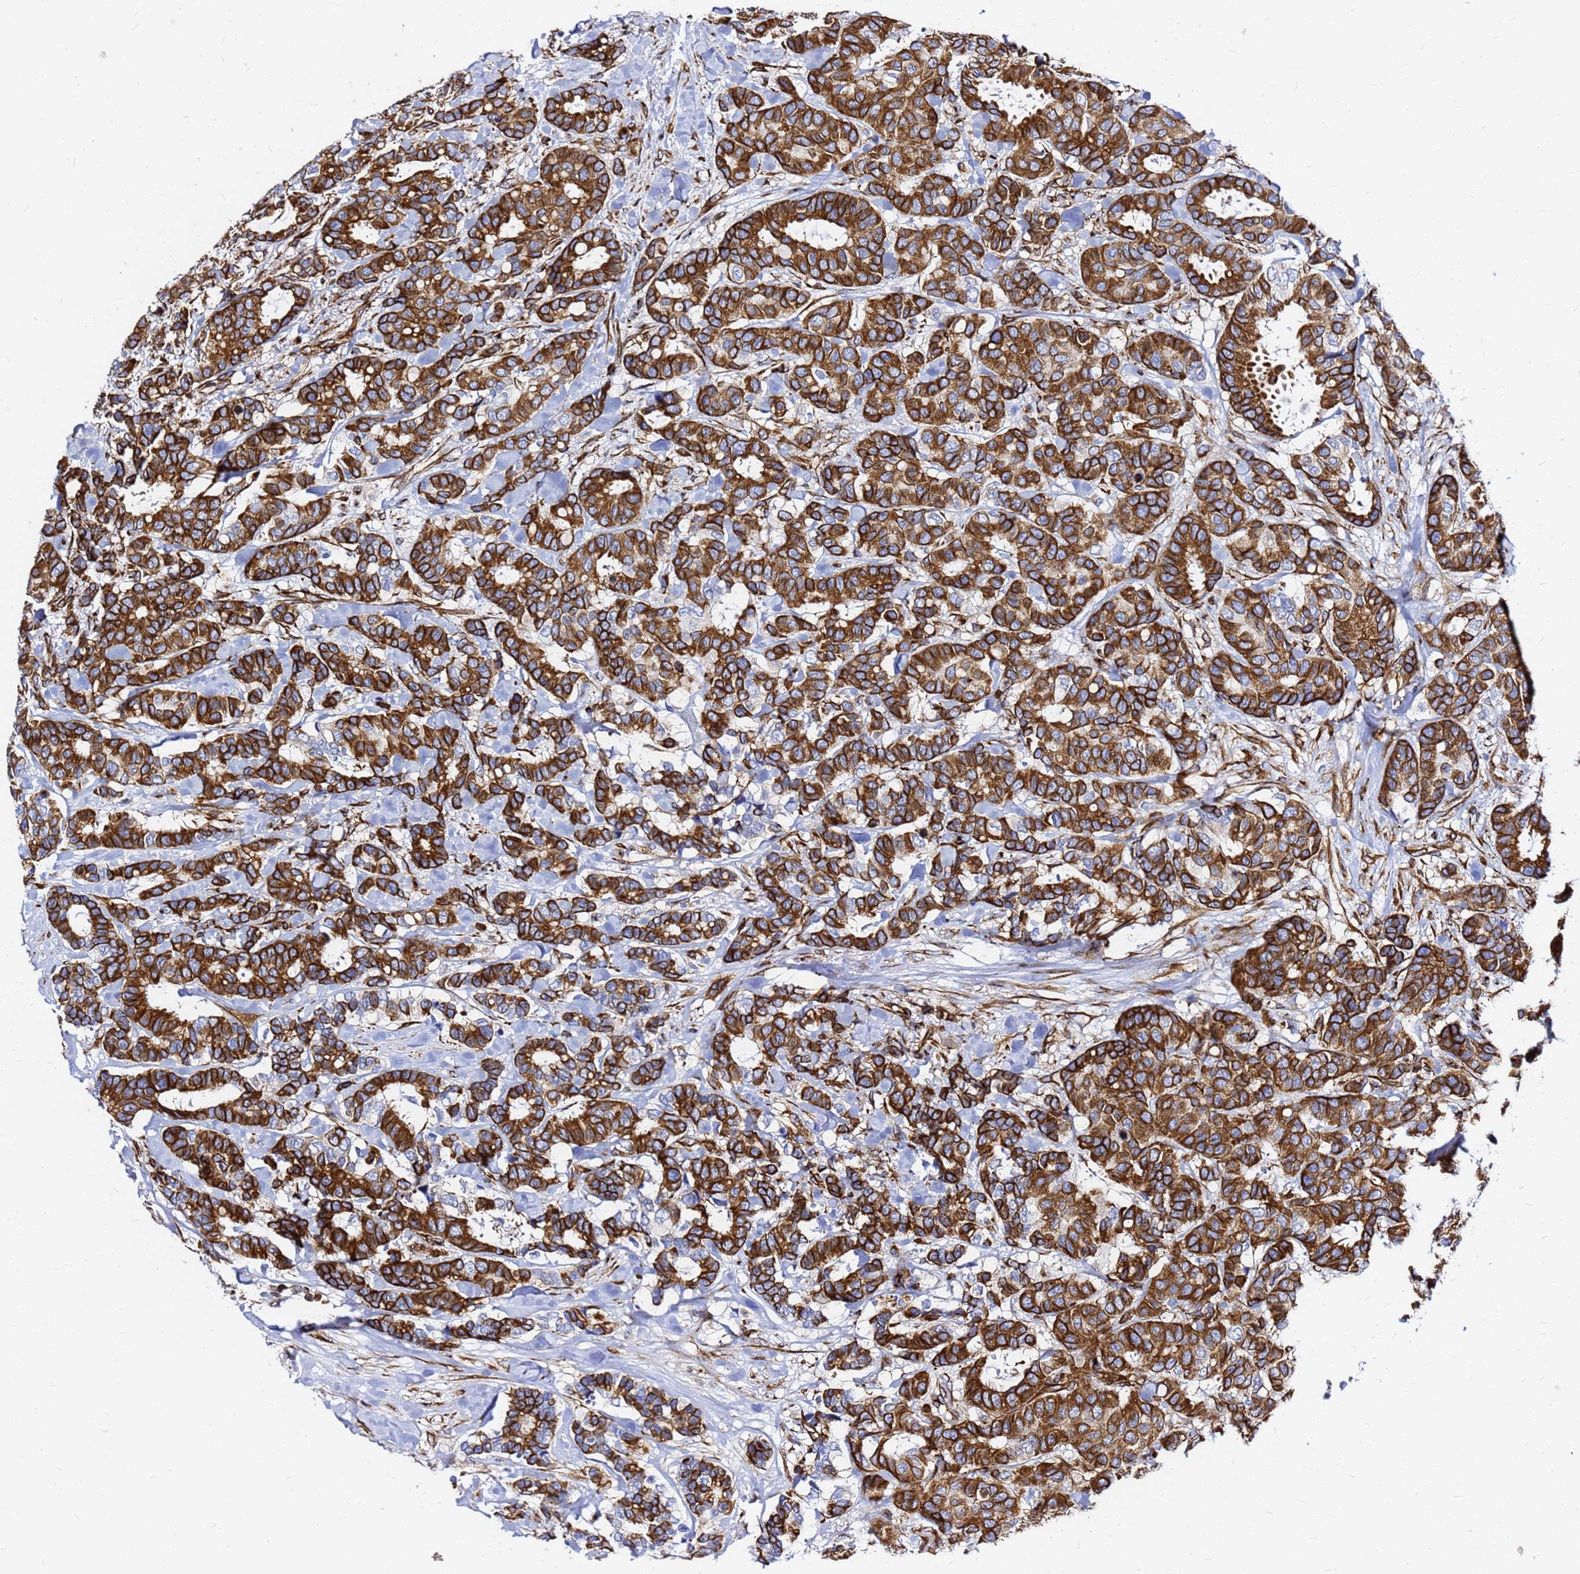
{"staining": {"intensity": "strong", "quantity": ">75%", "location": "cytoplasmic/membranous"}, "tissue": "breast cancer", "cell_type": "Tumor cells", "image_type": "cancer", "snomed": [{"axis": "morphology", "description": "Normal tissue, NOS"}, {"axis": "morphology", "description": "Duct carcinoma"}, {"axis": "topography", "description": "Breast"}], "caption": "Infiltrating ductal carcinoma (breast) was stained to show a protein in brown. There is high levels of strong cytoplasmic/membranous expression in about >75% of tumor cells.", "gene": "TUBA8", "patient": {"sex": "female", "age": 87}}